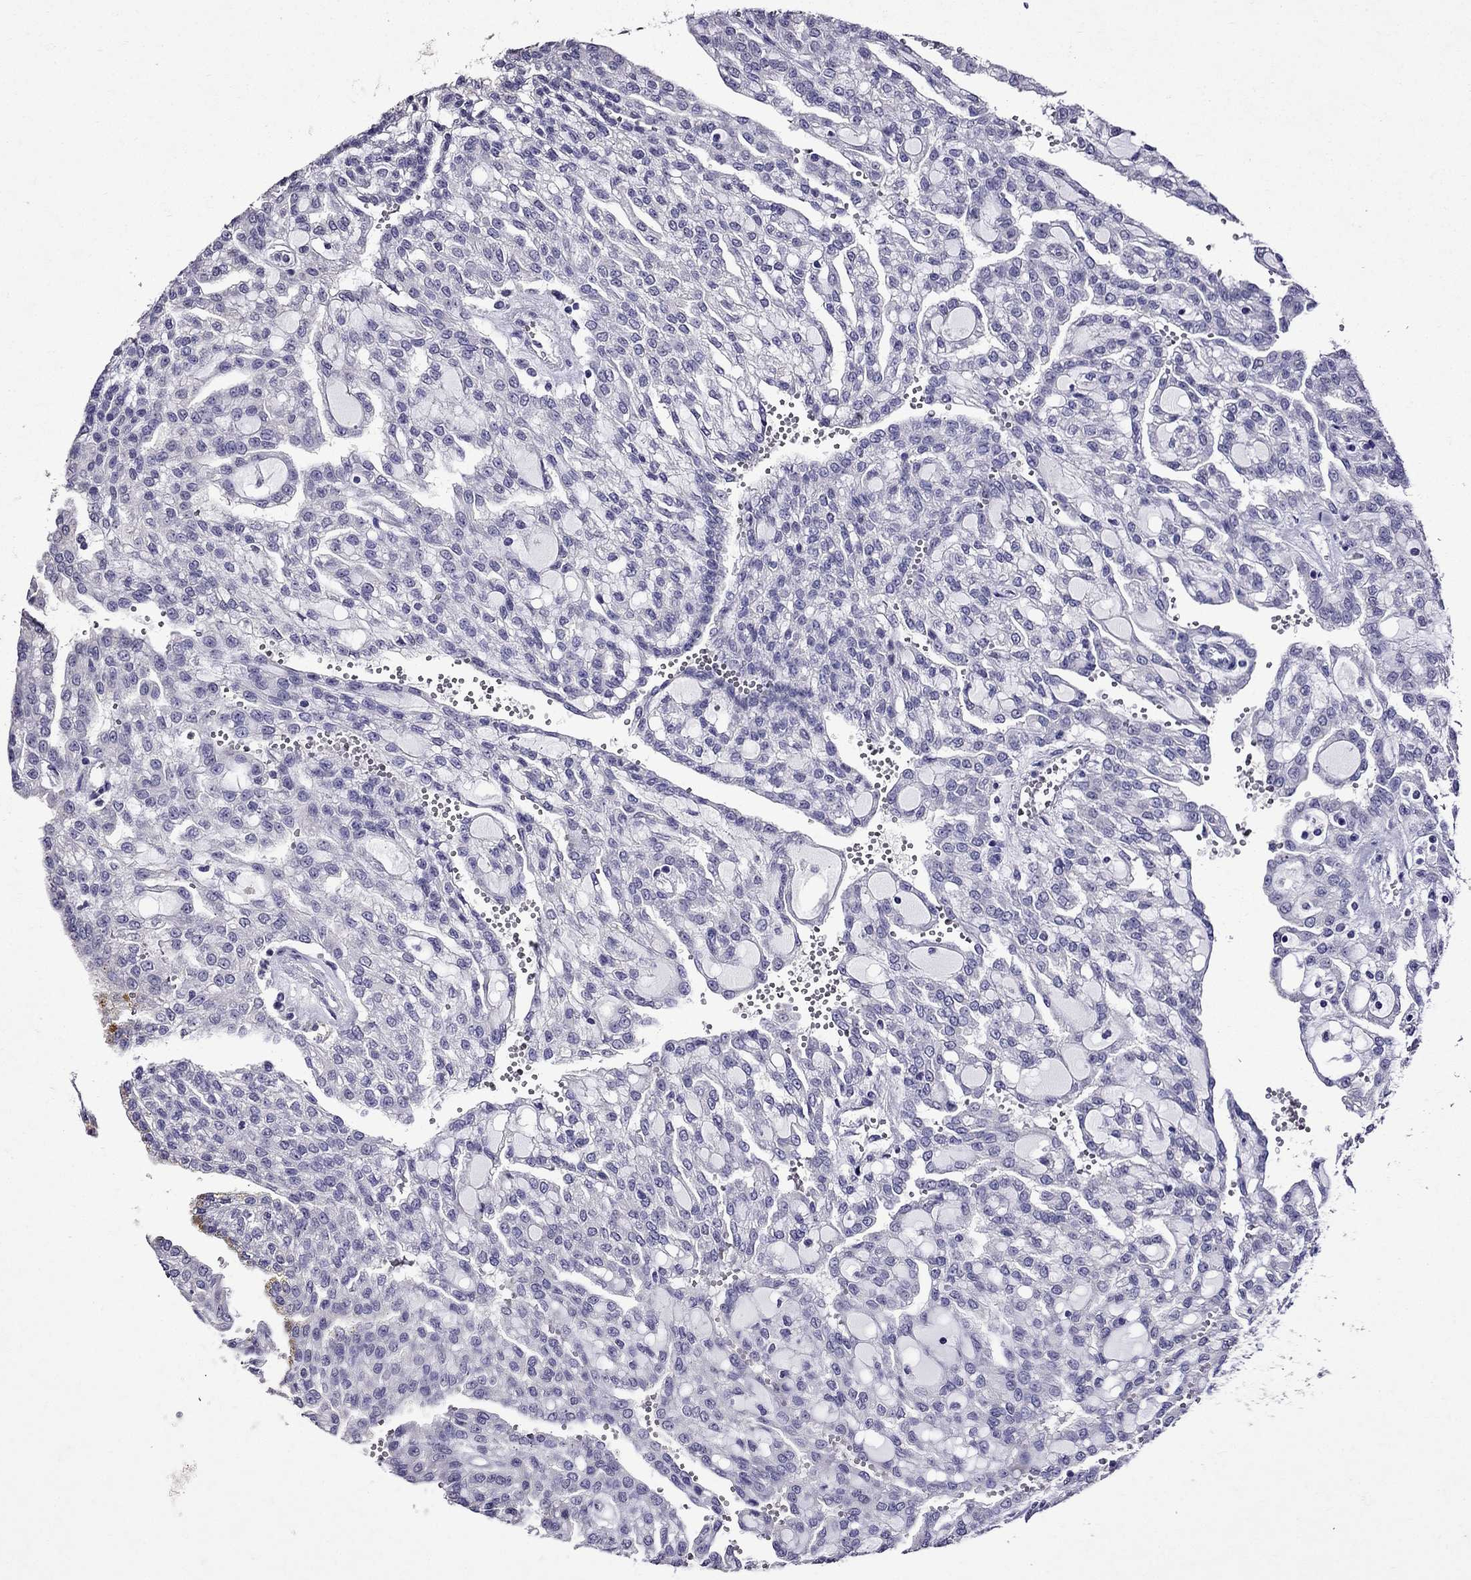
{"staining": {"intensity": "negative", "quantity": "none", "location": "none"}, "tissue": "renal cancer", "cell_type": "Tumor cells", "image_type": "cancer", "snomed": [{"axis": "morphology", "description": "Adenocarcinoma, NOS"}, {"axis": "topography", "description": "Kidney"}], "caption": "There is no significant staining in tumor cells of renal cancer (adenocarcinoma).", "gene": "DNAH17", "patient": {"sex": "male", "age": 63}}